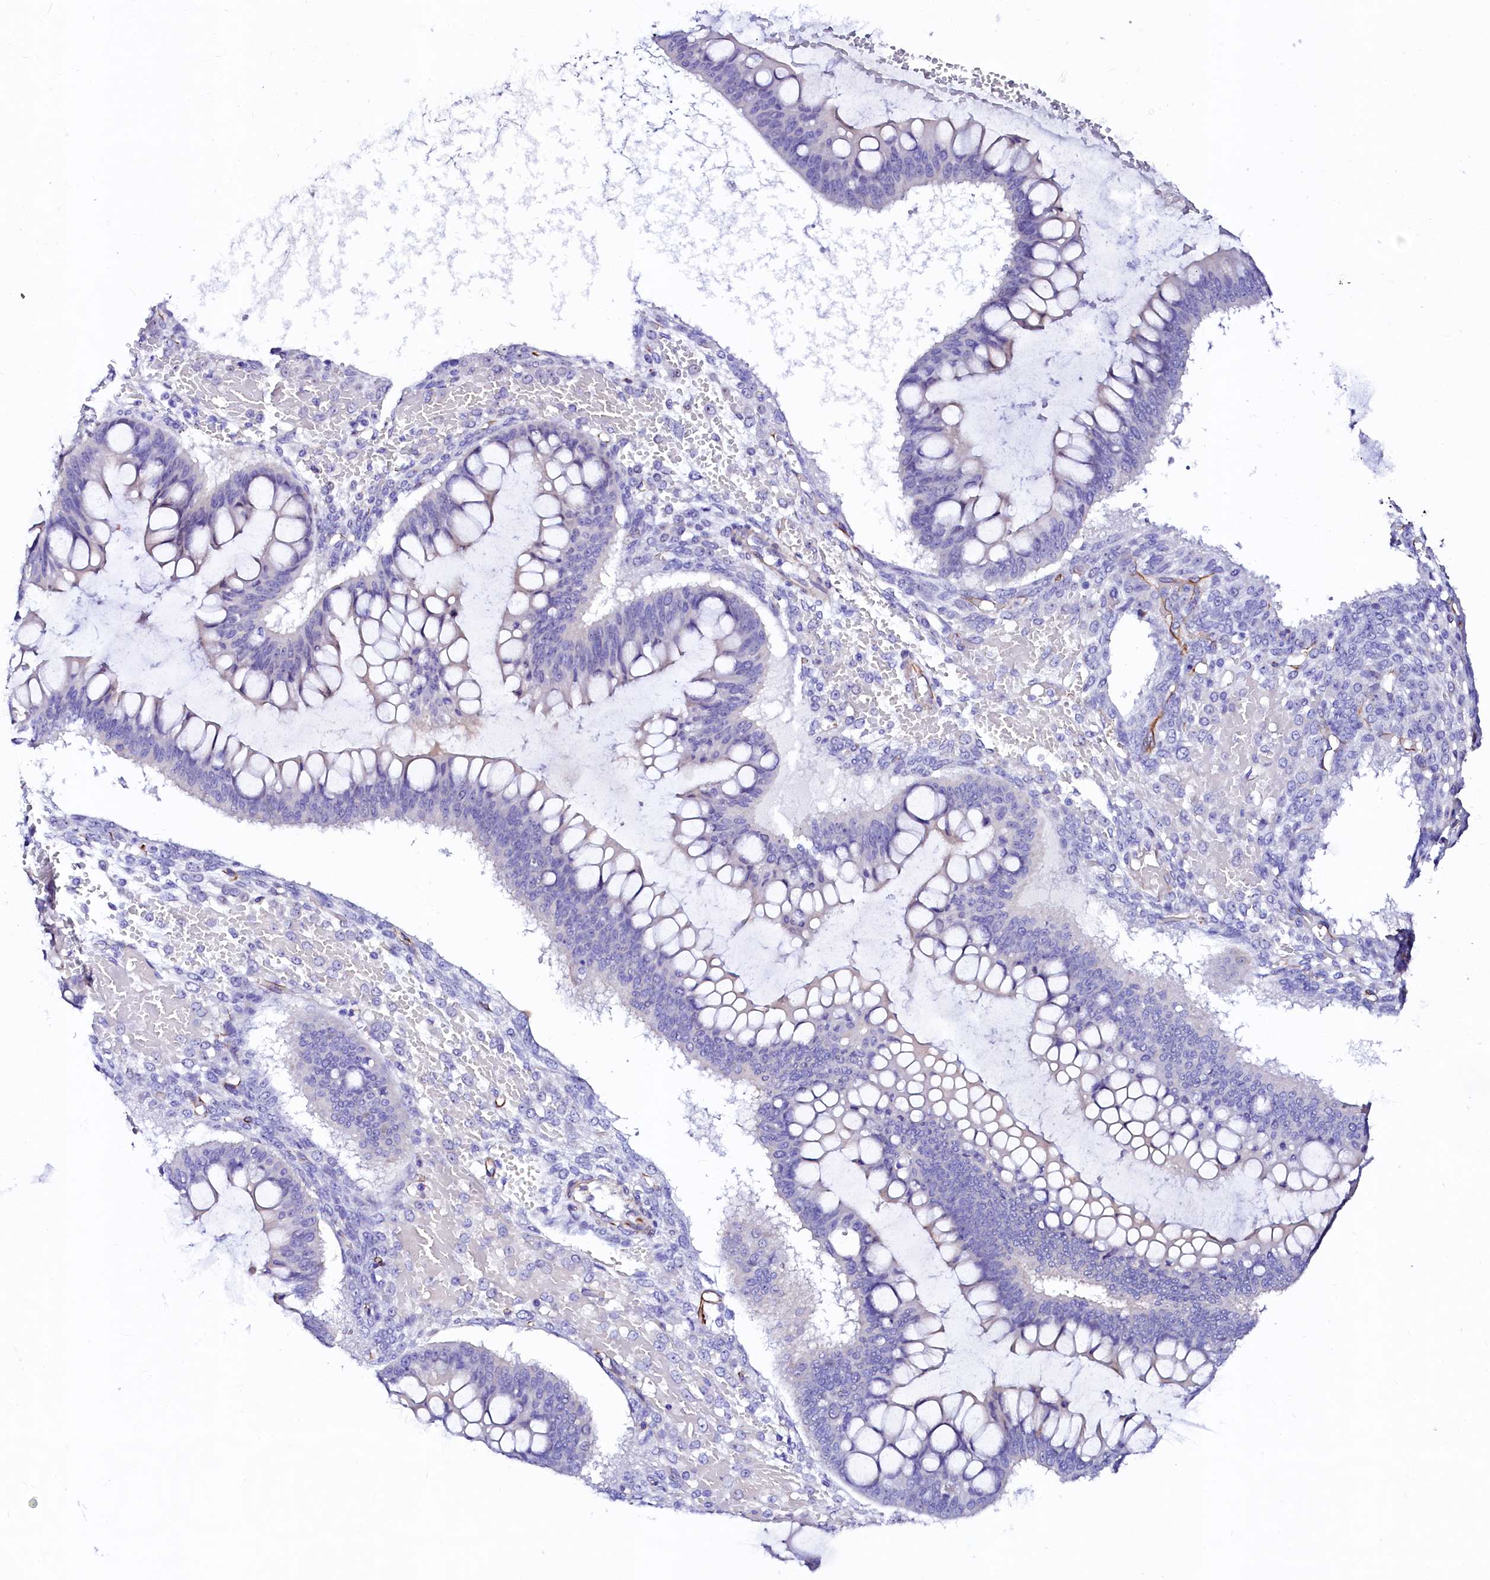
{"staining": {"intensity": "negative", "quantity": "none", "location": "none"}, "tissue": "ovarian cancer", "cell_type": "Tumor cells", "image_type": "cancer", "snomed": [{"axis": "morphology", "description": "Cystadenocarcinoma, mucinous, NOS"}, {"axis": "topography", "description": "Ovary"}], "caption": "Tumor cells are negative for protein expression in human ovarian cancer (mucinous cystadenocarcinoma).", "gene": "SFR1", "patient": {"sex": "female", "age": 73}}